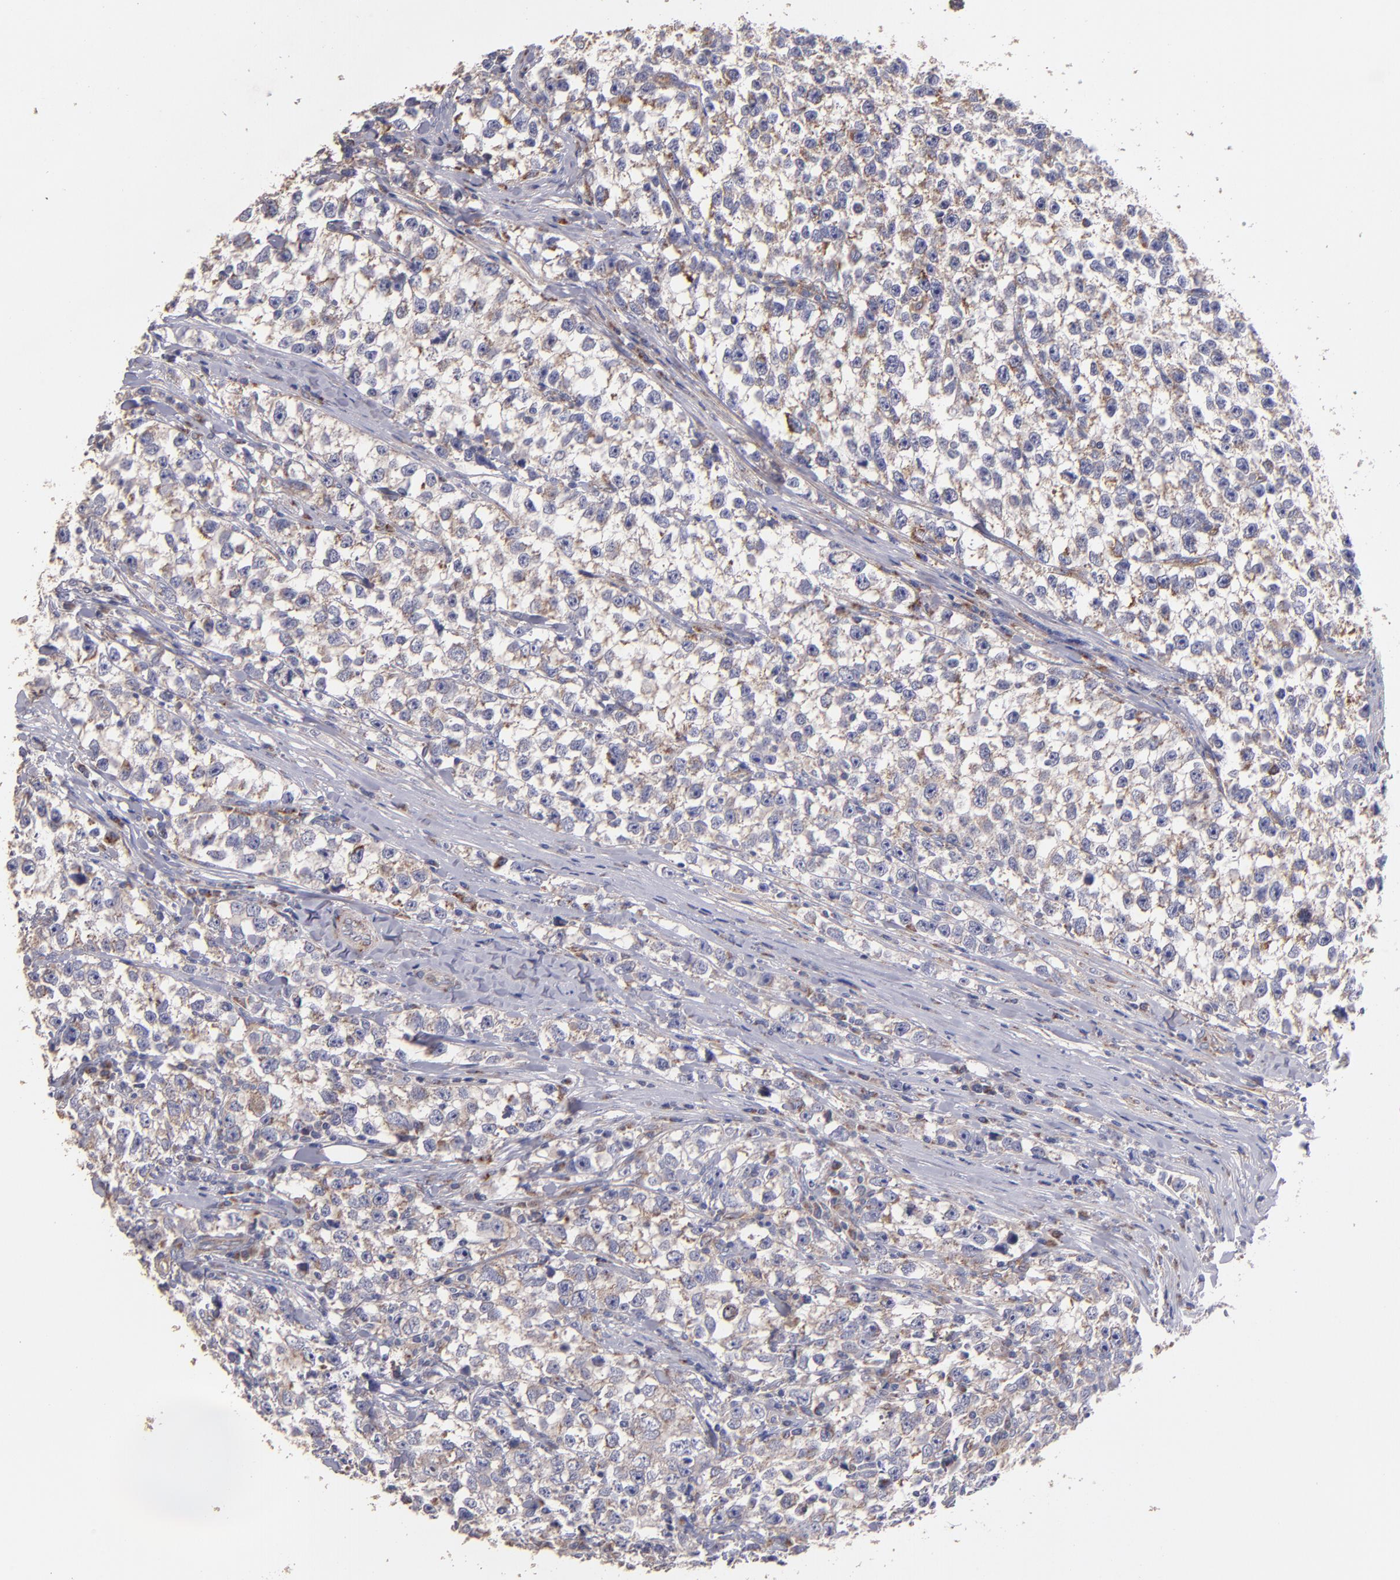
{"staining": {"intensity": "weak", "quantity": "25%-75%", "location": "cytoplasmic/membranous"}, "tissue": "testis cancer", "cell_type": "Tumor cells", "image_type": "cancer", "snomed": [{"axis": "morphology", "description": "Seminoma, NOS"}, {"axis": "morphology", "description": "Carcinoma, Embryonal, NOS"}, {"axis": "topography", "description": "Testis"}], "caption": "Immunohistochemical staining of testis cancer displays weak cytoplasmic/membranous protein expression in about 25%-75% of tumor cells.", "gene": "CLTA", "patient": {"sex": "male", "age": 30}}